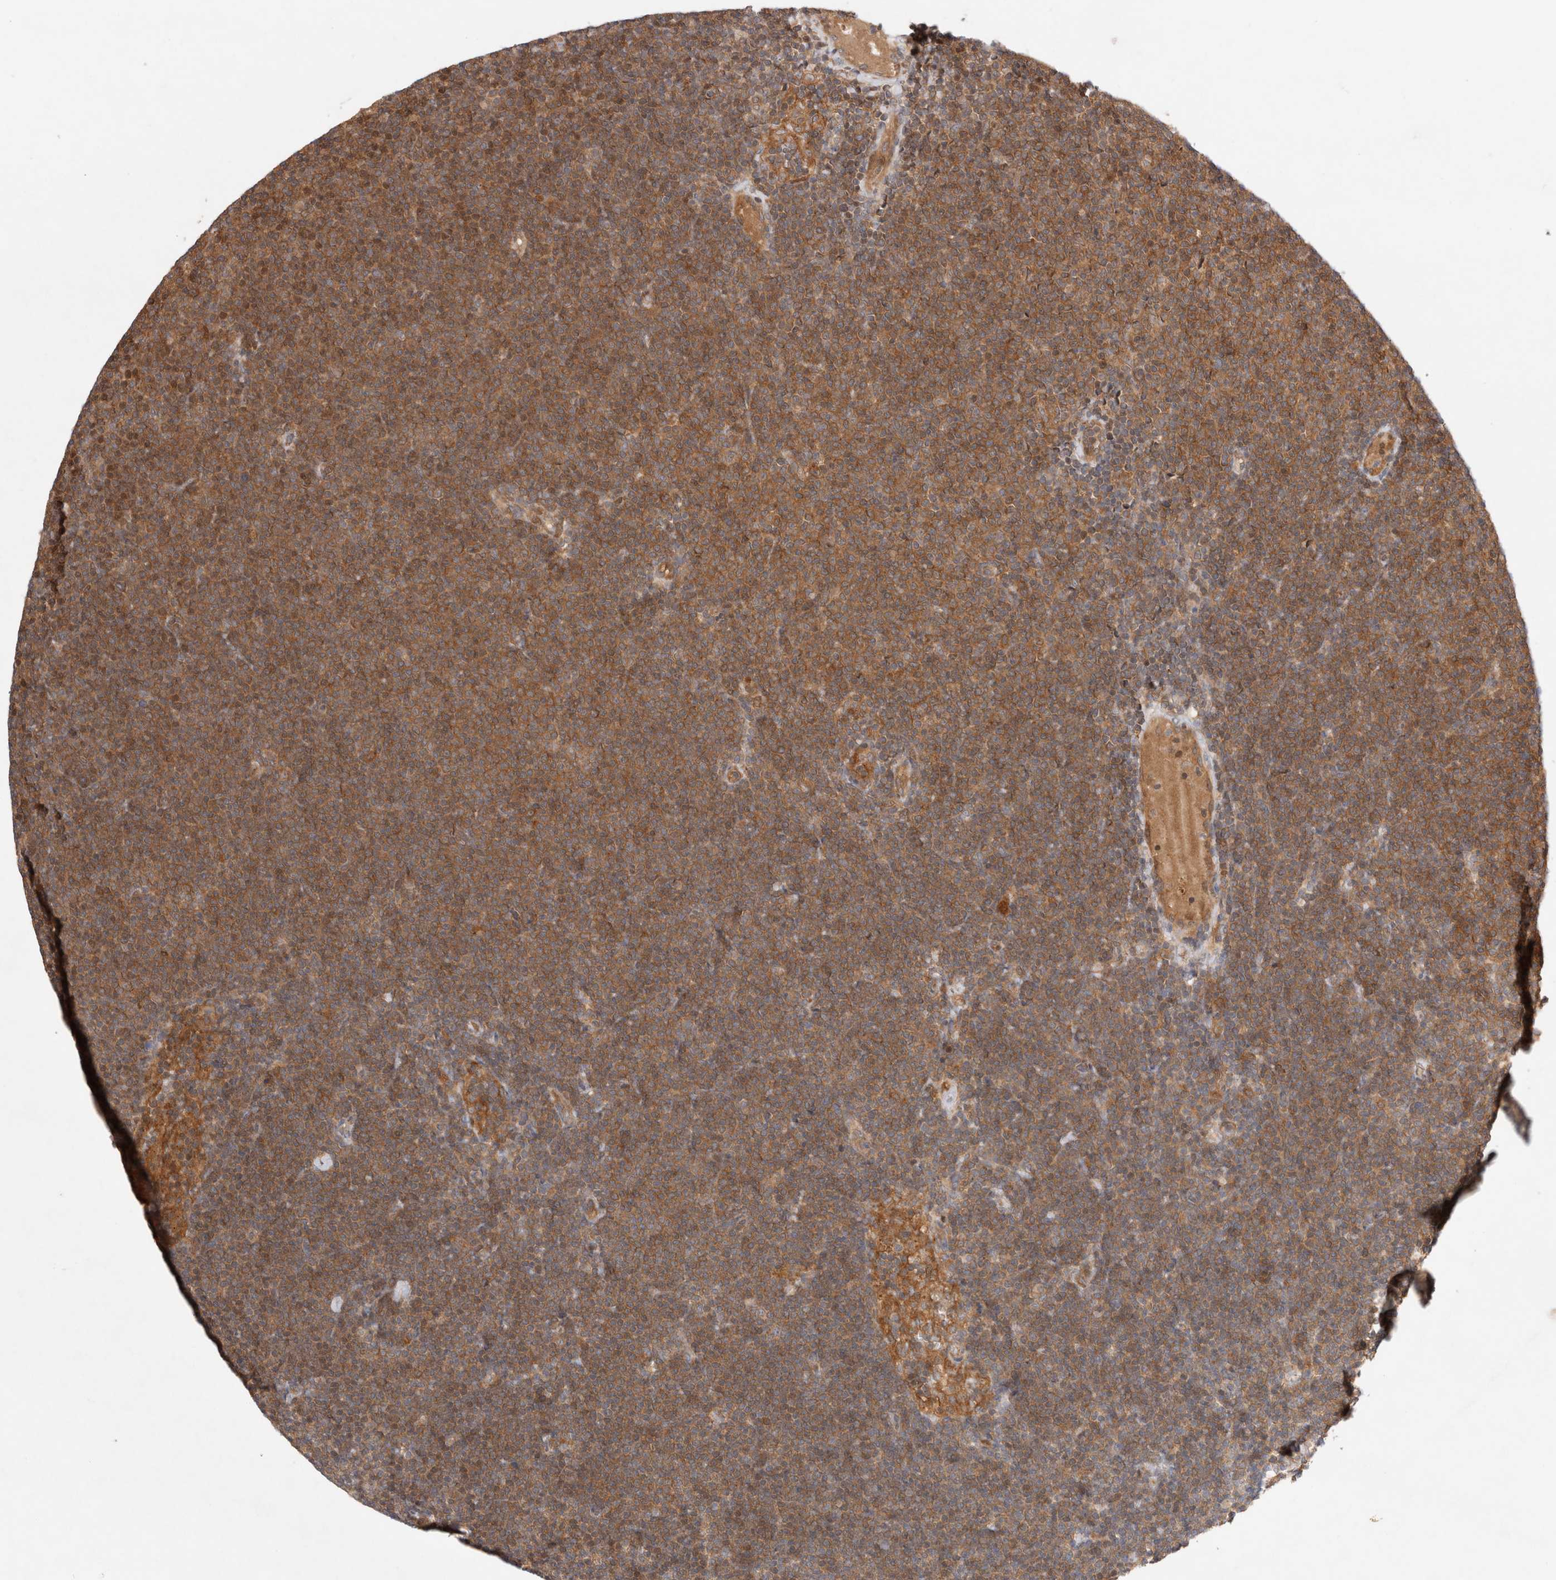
{"staining": {"intensity": "moderate", "quantity": ">75%", "location": "cytoplasmic/membranous"}, "tissue": "lymphoma", "cell_type": "Tumor cells", "image_type": "cancer", "snomed": [{"axis": "morphology", "description": "Malignant lymphoma, non-Hodgkin's type, Low grade"}, {"axis": "topography", "description": "Lymph node"}], "caption": "A medium amount of moderate cytoplasmic/membranous staining is identified in approximately >75% of tumor cells in low-grade malignant lymphoma, non-Hodgkin's type tissue. (DAB (3,3'-diaminobenzidine) IHC, brown staining for protein, blue staining for nuclei).", "gene": "HTT", "patient": {"sex": "female", "age": 53}}